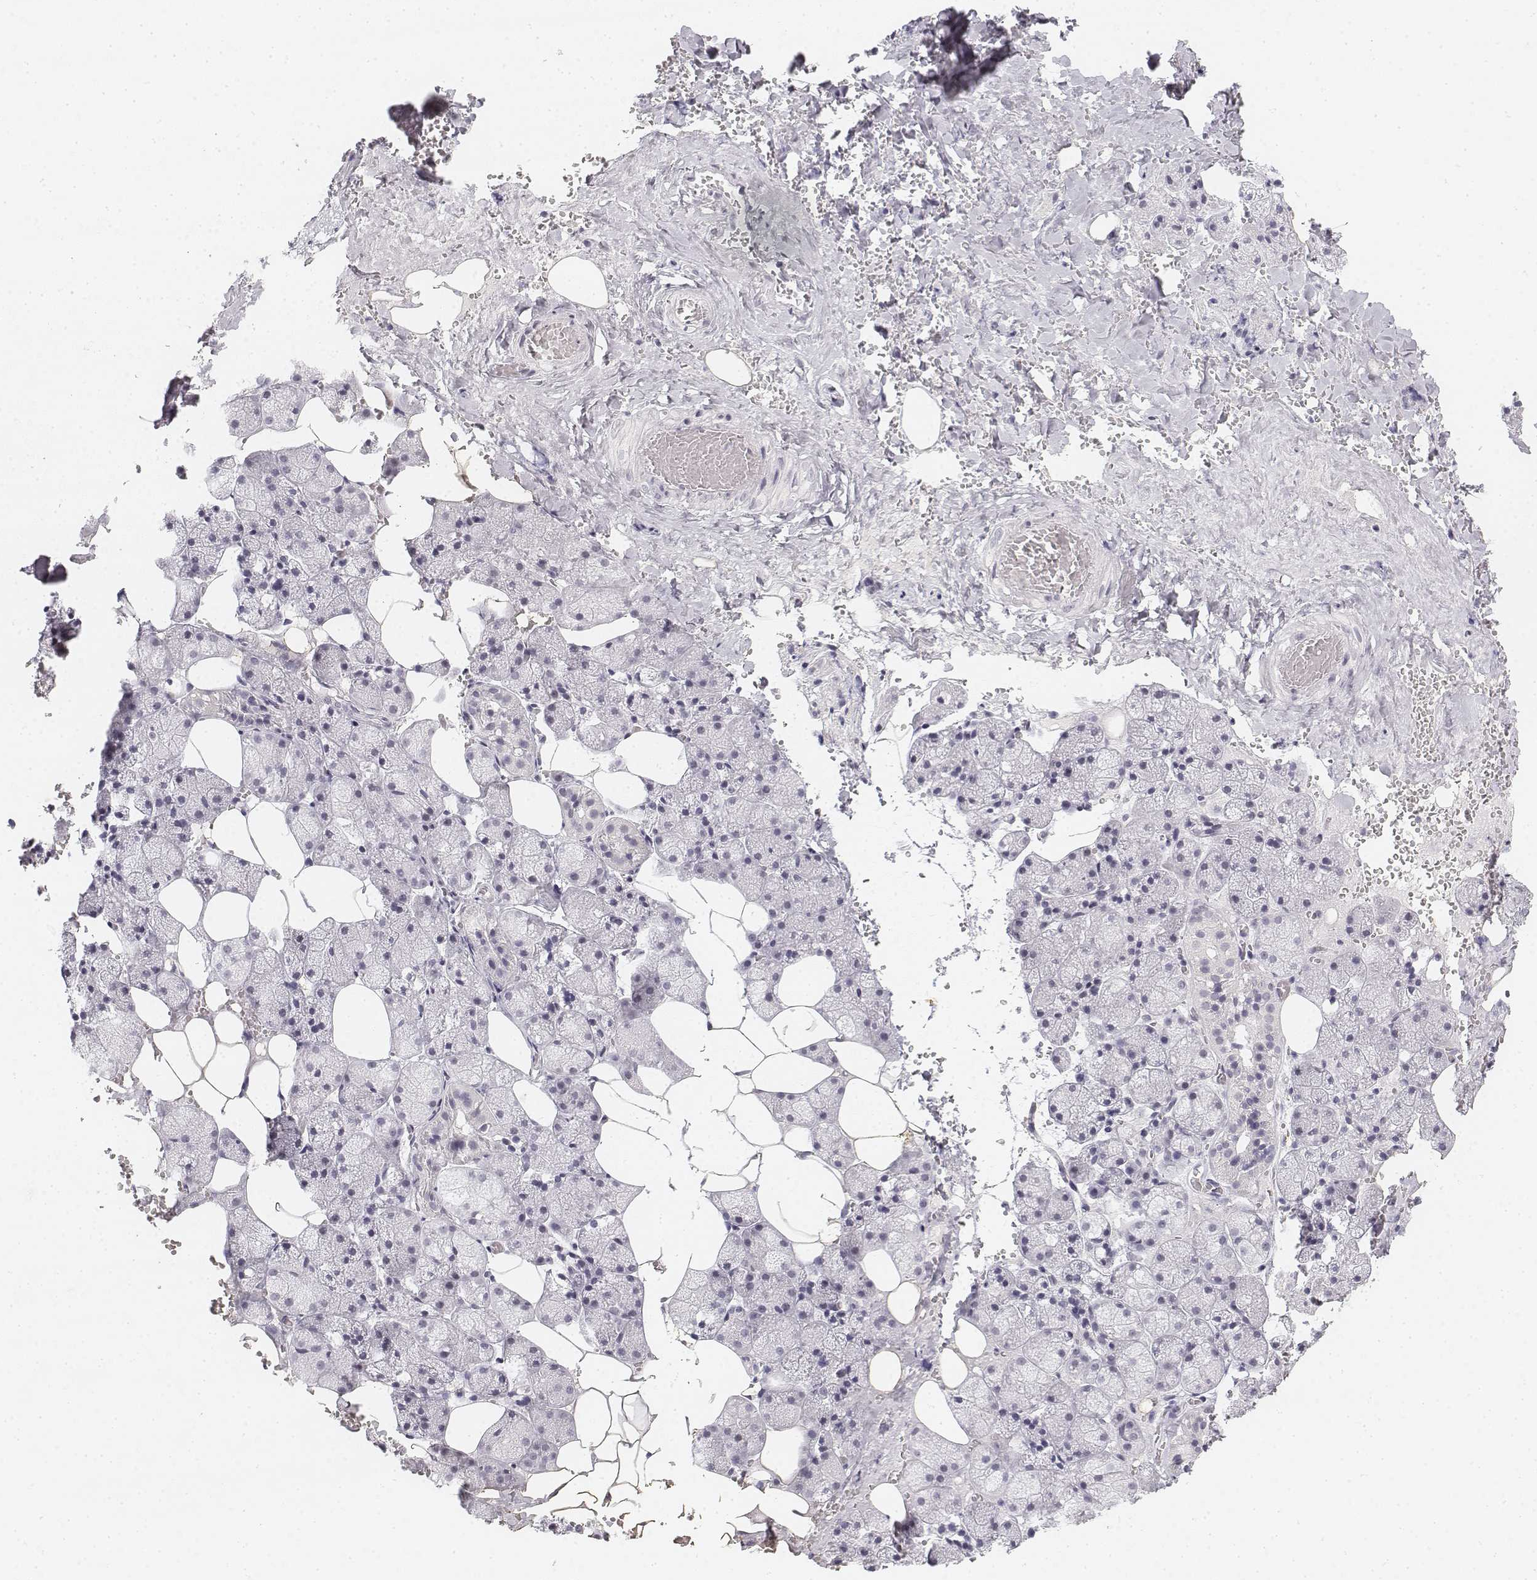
{"staining": {"intensity": "negative", "quantity": "none", "location": "none"}, "tissue": "salivary gland", "cell_type": "Glandular cells", "image_type": "normal", "snomed": [{"axis": "morphology", "description": "Normal tissue, NOS"}, {"axis": "topography", "description": "Salivary gland"}], "caption": "High magnification brightfield microscopy of benign salivary gland stained with DAB (3,3'-diaminobenzidine) (brown) and counterstained with hematoxylin (blue): glandular cells show no significant positivity.", "gene": "KRT84", "patient": {"sex": "male", "age": 38}}